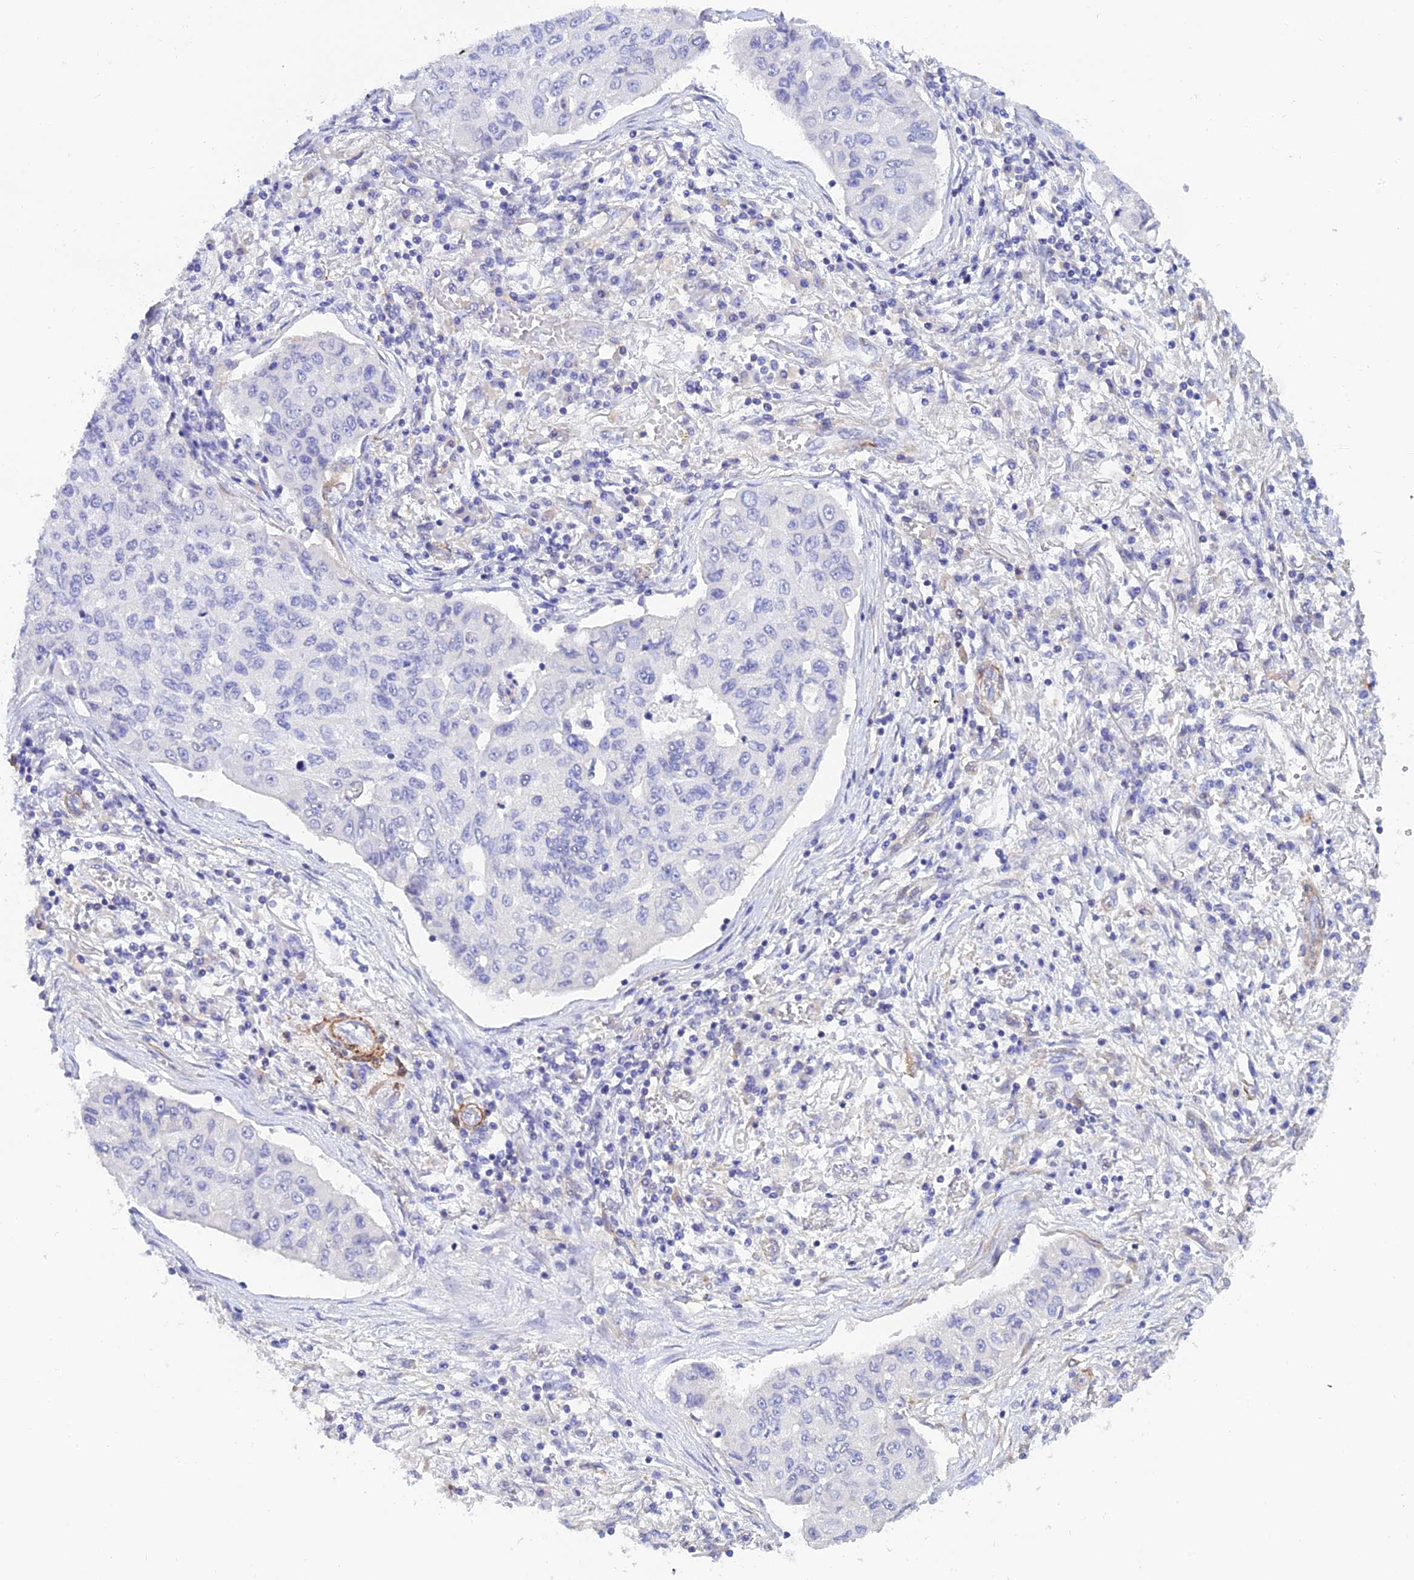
{"staining": {"intensity": "negative", "quantity": "none", "location": "none"}, "tissue": "lung cancer", "cell_type": "Tumor cells", "image_type": "cancer", "snomed": [{"axis": "morphology", "description": "Squamous cell carcinoma, NOS"}, {"axis": "topography", "description": "Lung"}], "caption": "Lung cancer (squamous cell carcinoma) was stained to show a protein in brown. There is no significant staining in tumor cells. Nuclei are stained in blue.", "gene": "ZDHHC16", "patient": {"sex": "male", "age": 74}}